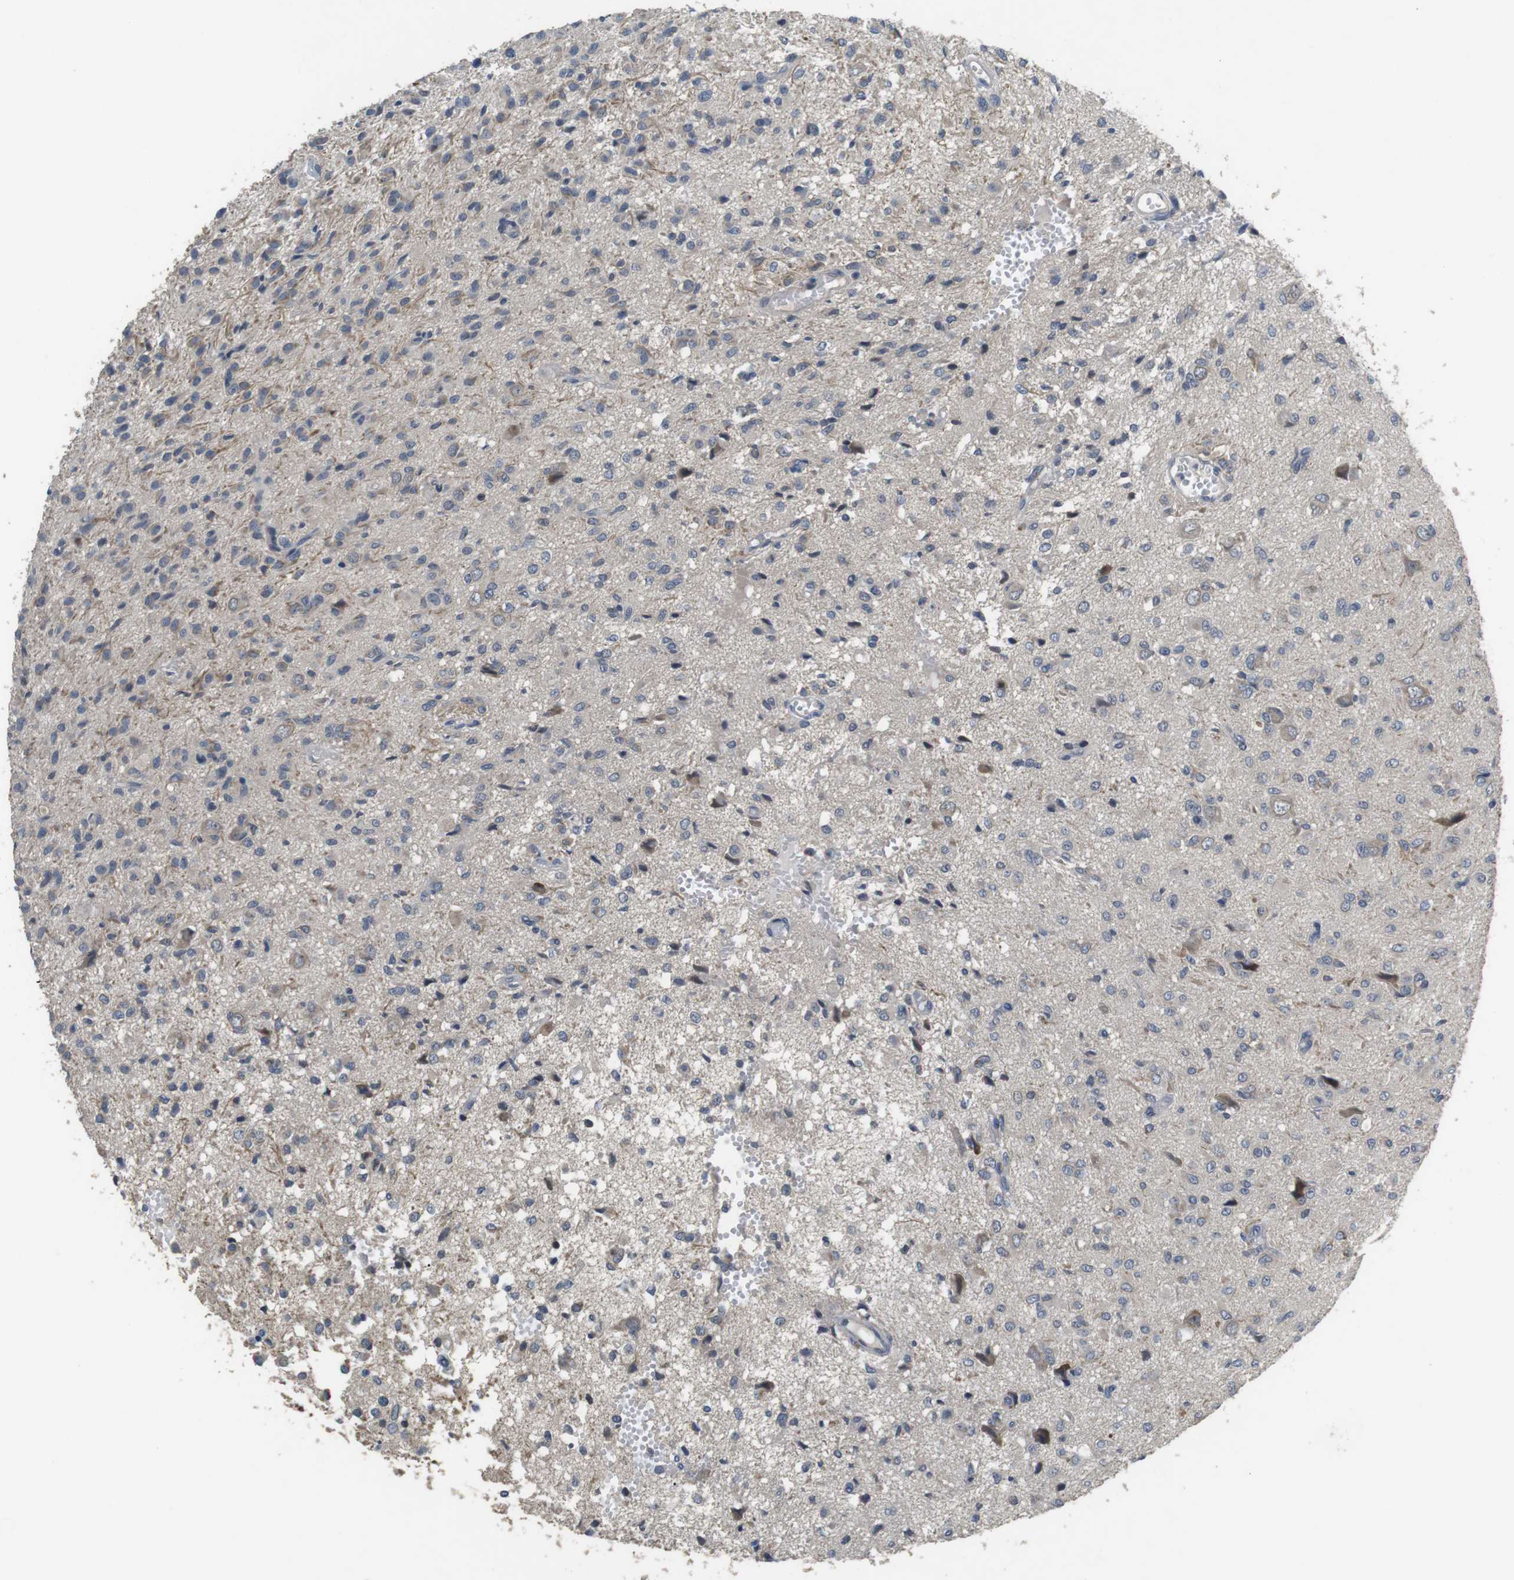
{"staining": {"intensity": "negative", "quantity": "none", "location": "none"}, "tissue": "glioma", "cell_type": "Tumor cells", "image_type": "cancer", "snomed": [{"axis": "morphology", "description": "Glioma, malignant, High grade"}, {"axis": "topography", "description": "Brain"}], "caption": "An image of glioma stained for a protein shows no brown staining in tumor cells.", "gene": "ADGRL3", "patient": {"sex": "female", "age": 59}}